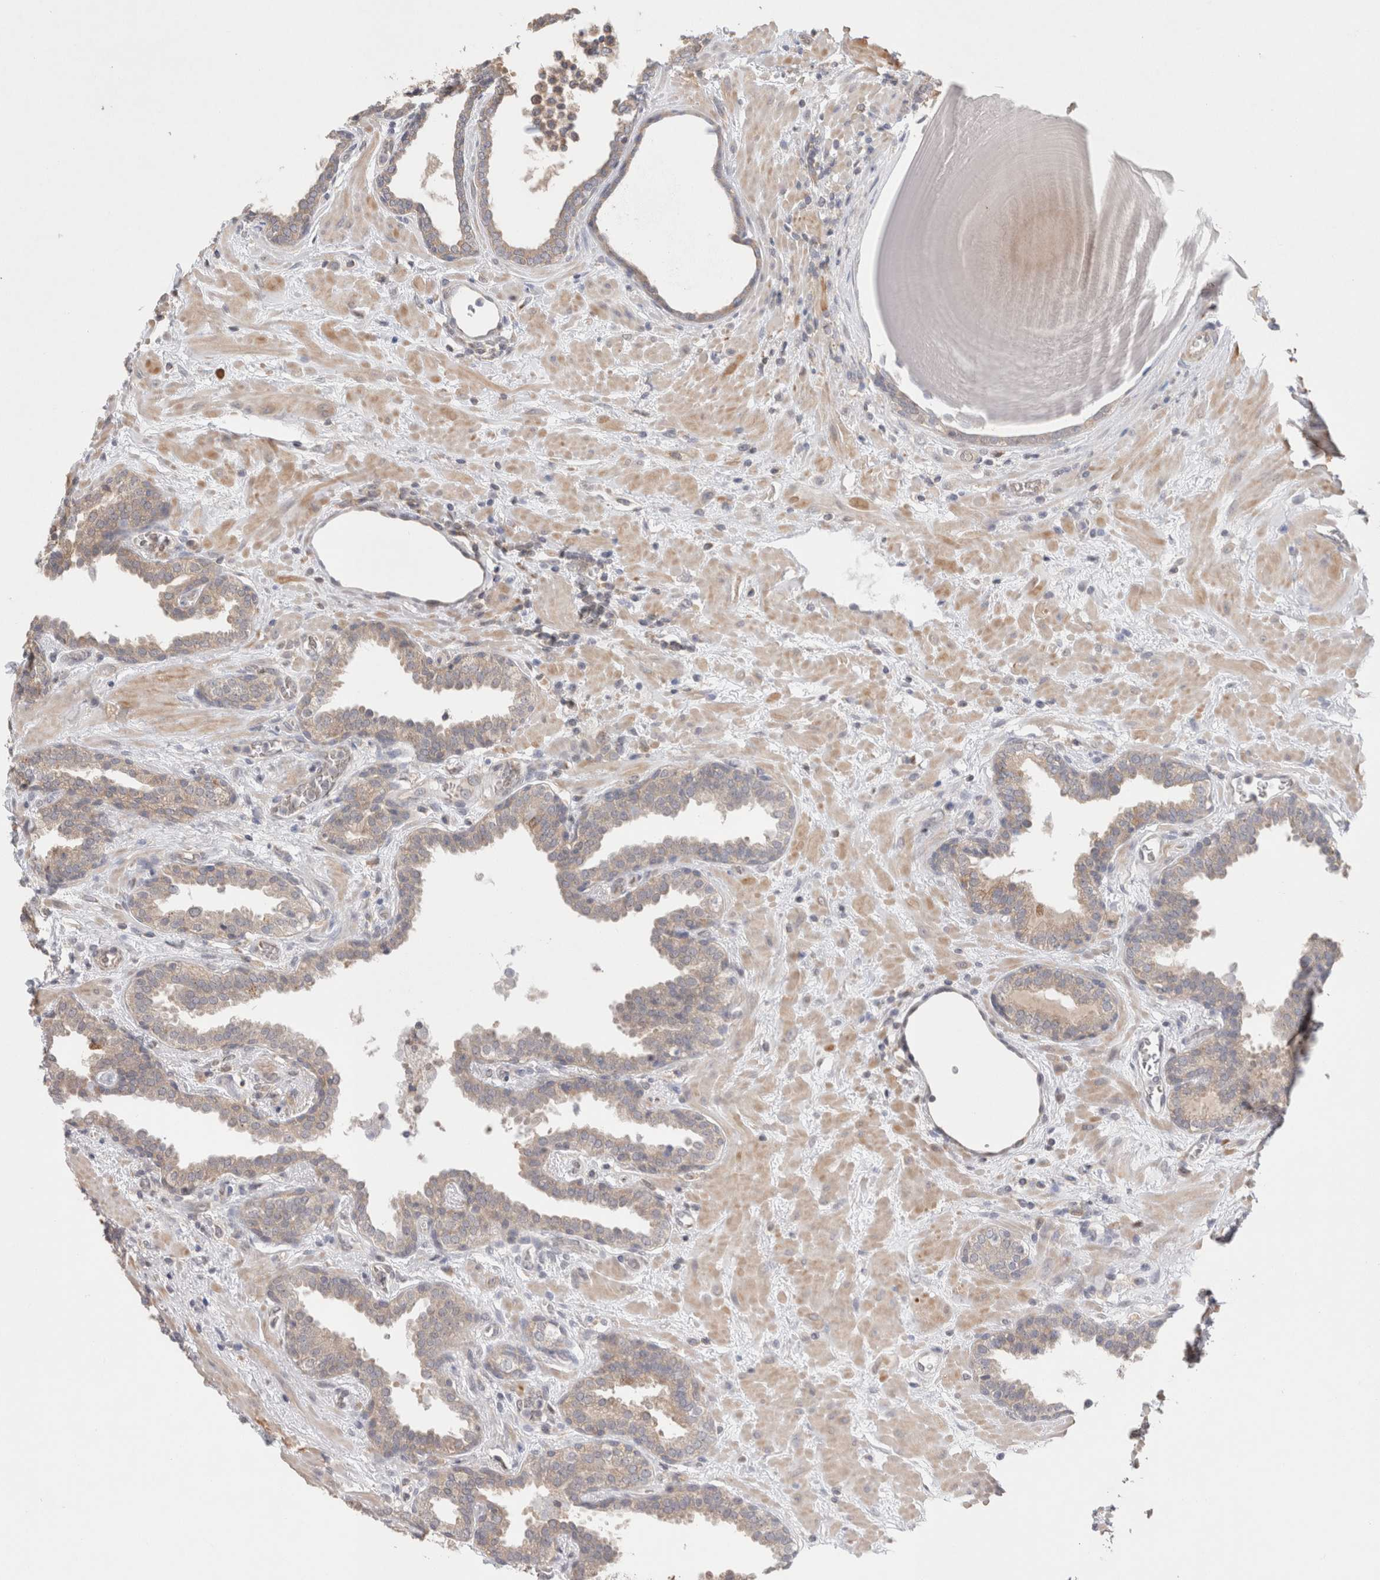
{"staining": {"intensity": "weak", "quantity": "25%-75%", "location": "cytoplasmic/membranous"}, "tissue": "prostate", "cell_type": "Glandular cells", "image_type": "normal", "snomed": [{"axis": "morphology", "description": "Normal tissue, NOS"}, {"axis": "topography", "description": "Prostate"}], "caption": "Immunohistochemistry (IHC) (DAB (3,3'-diaminobenzidine)) staining of benign human prostate displays weak cytoplasmic/membranous protein staining in about 25%-75% of glandular cells.", "gene": "NDOR1", "patient": {"sex": "male", "age": 51}}